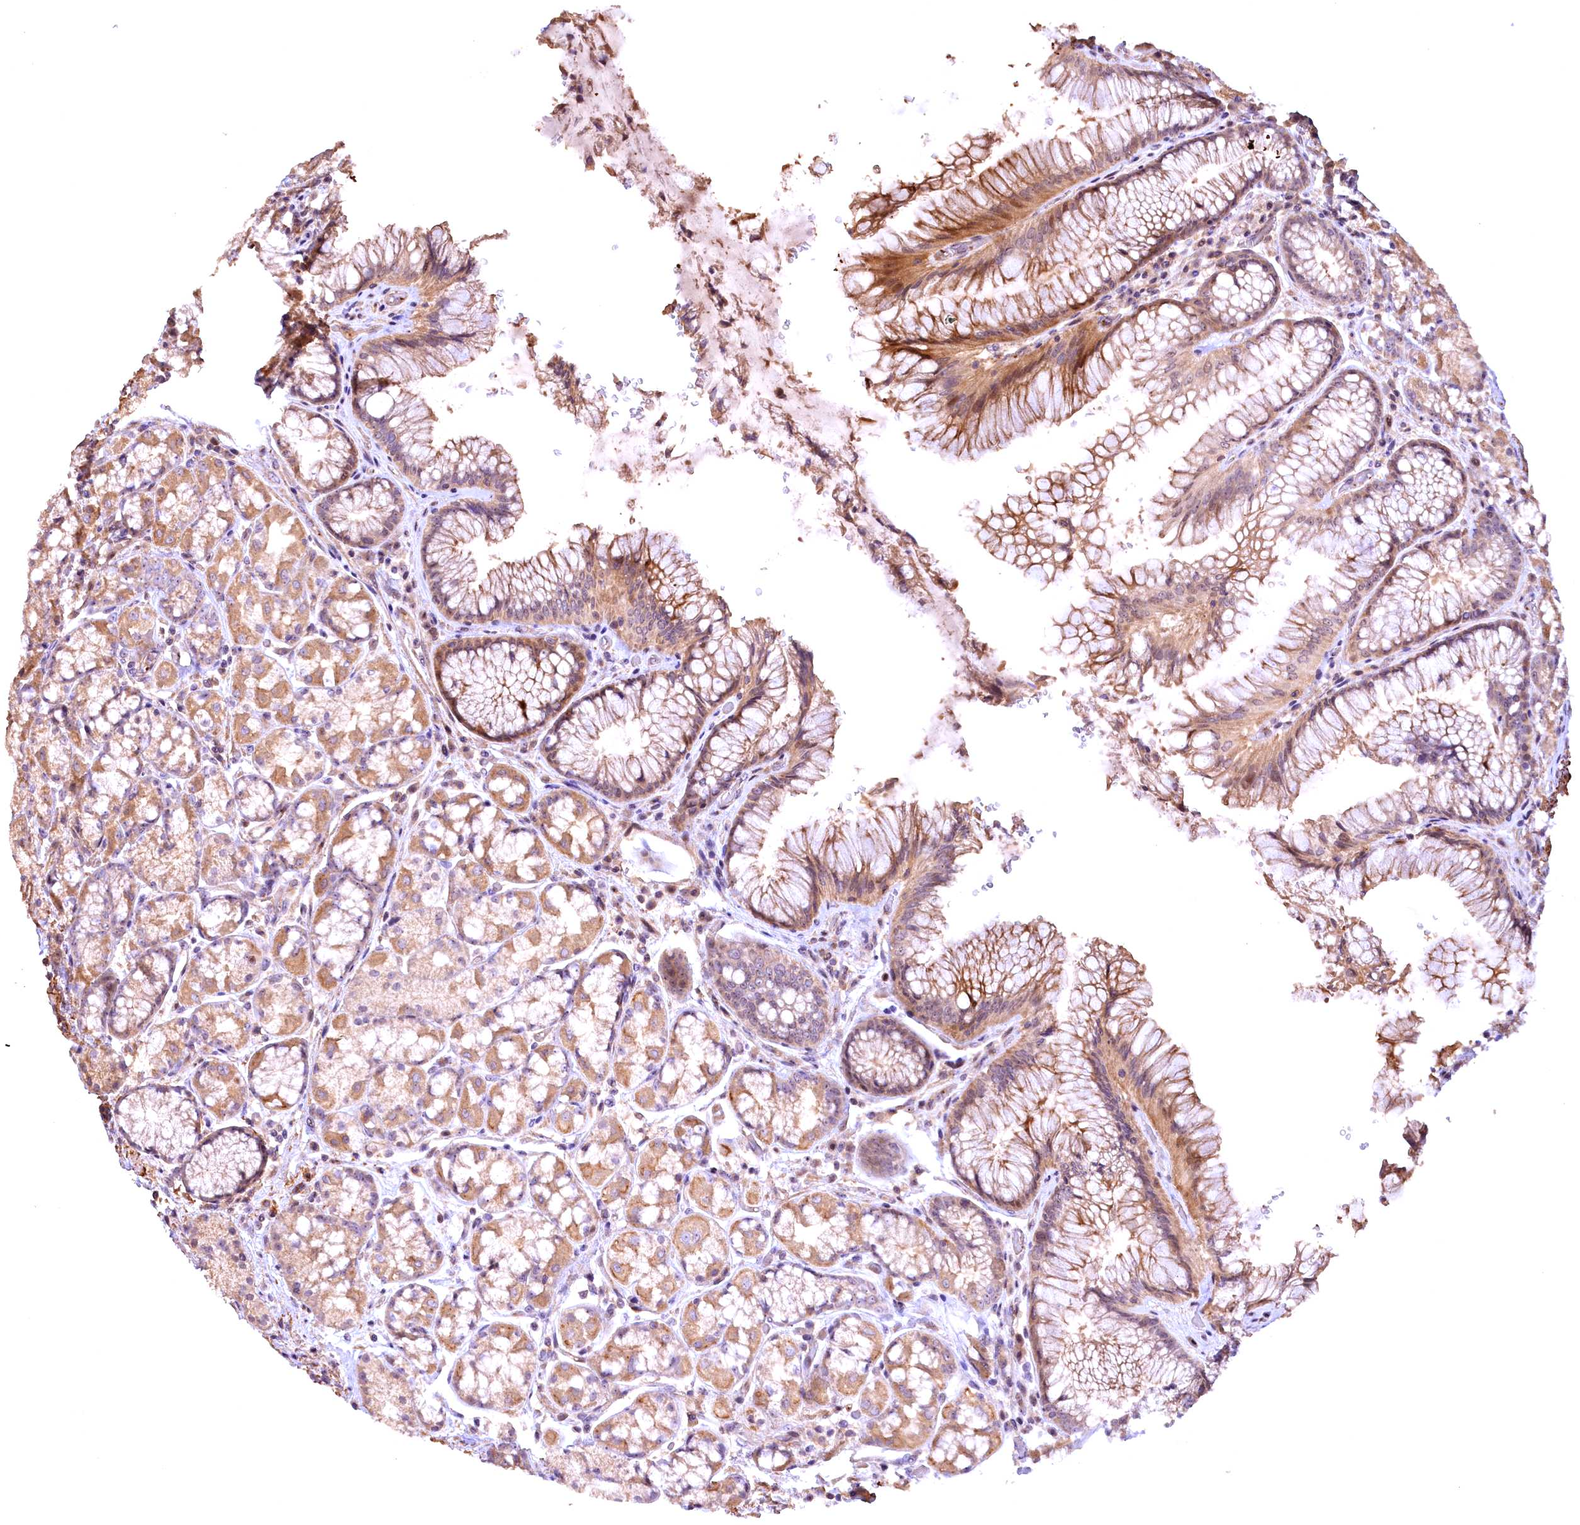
{"staining": {"intensity": "moderate", "quantity": ">75%", "location": "cytoplasmic/membranous,nuclear"}, "tissue": "stomach", "cell_type": "Glandular cells", "image_type": "normal", "snomed": [{"axis": "morphology", "description": "Normal tissue, NOS"}, {"axis": "topography", "description": "Stomach"}], "caption": "IHC staining of benign stomach, which displays medium levels of moderate cytoplasmic/membranous,nuclear staining in about >75% of glandular cells indicating moderate cytoplasmic/membranous,nuclear protein expression. The staining was performed using DAB (brown) for protein detection and nuclei were counterstained in hematoxylin (blue).", "gene": "FUZ", "patient": {"sex": "male", "age": 63}}